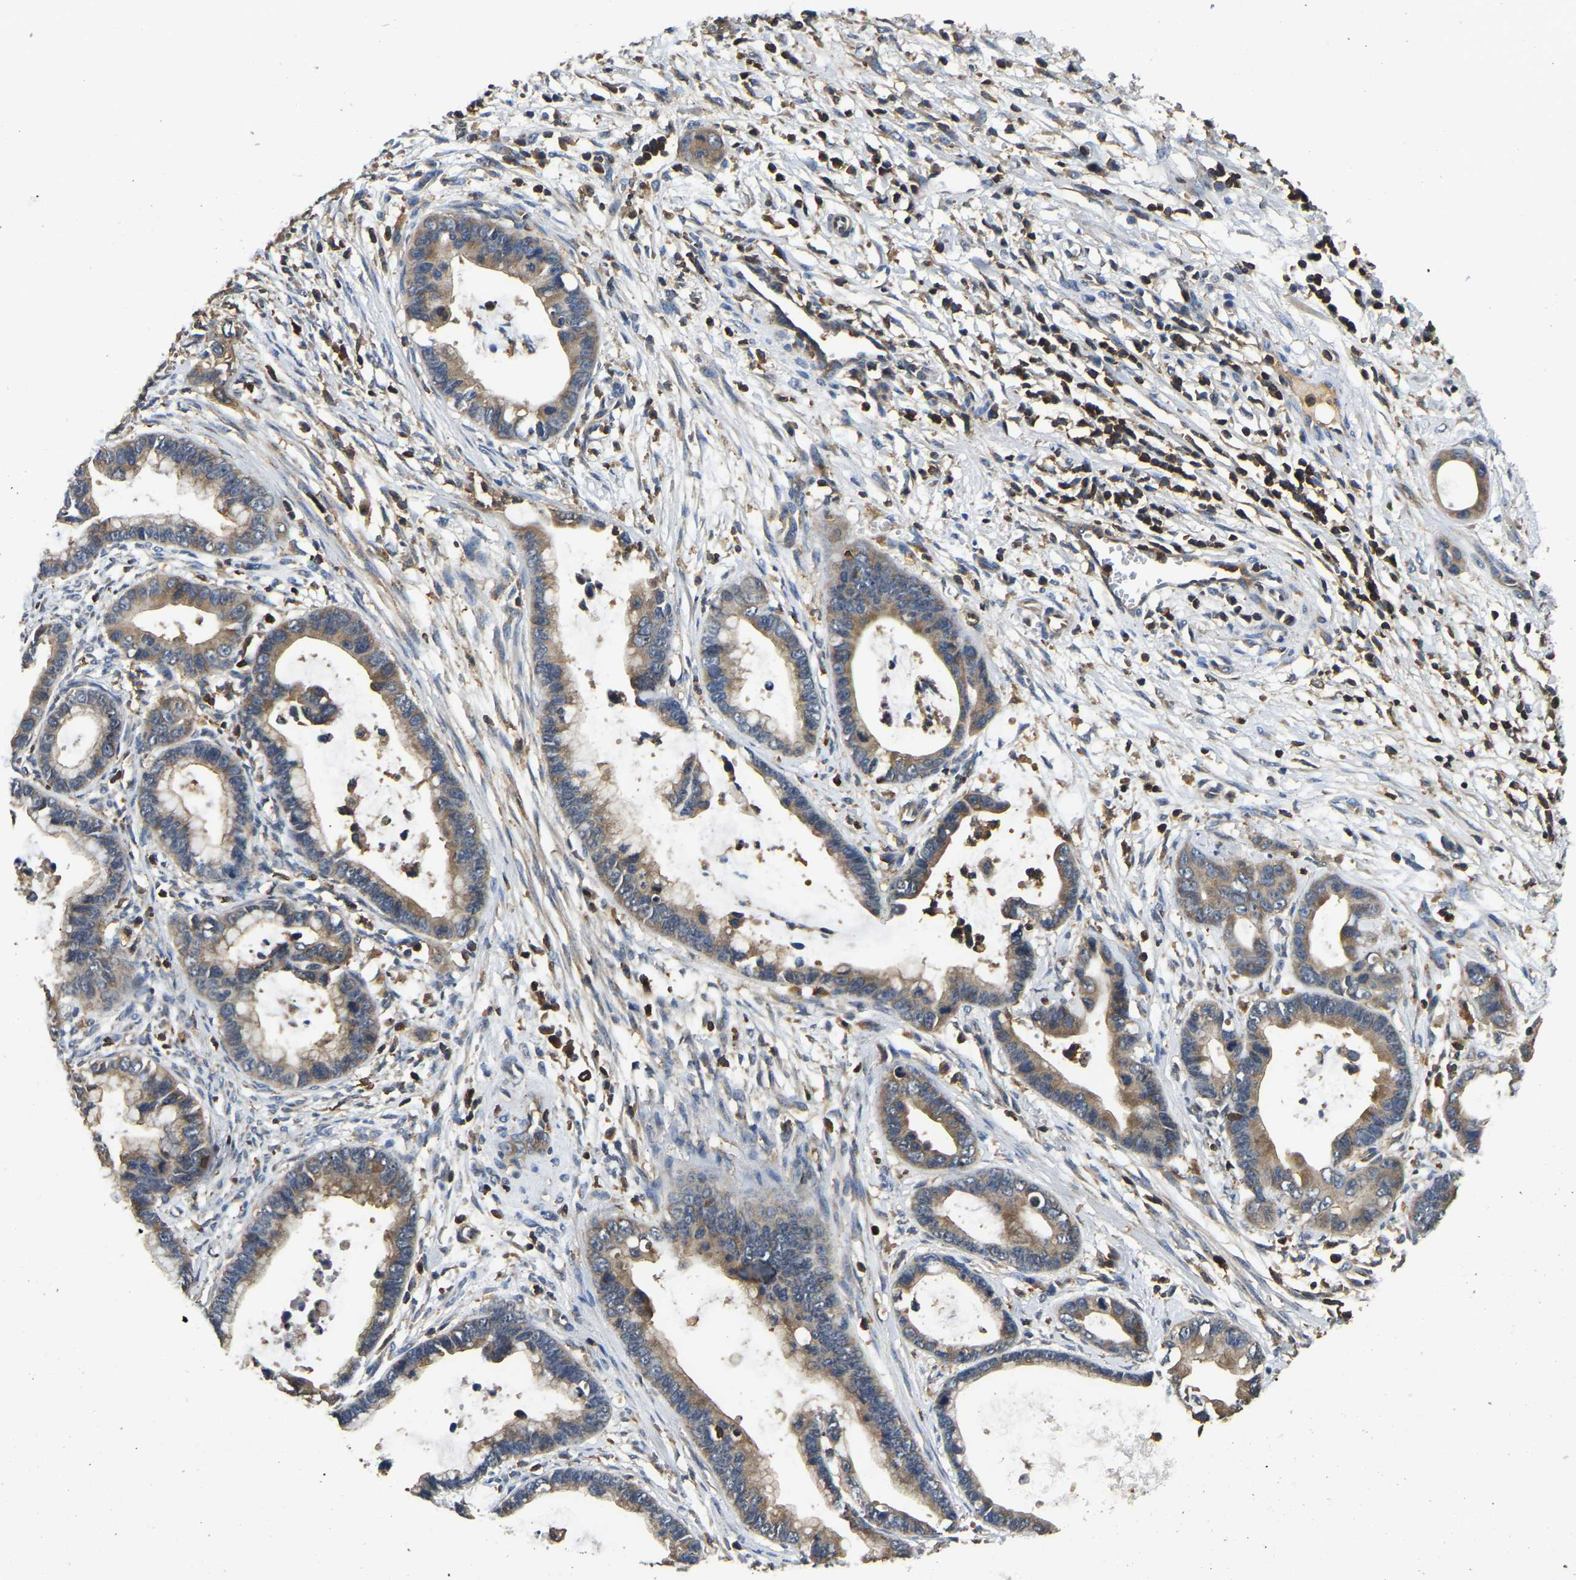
{"staining": {"intensity": "weak", "quantity": ">75%", "location": "cytoplasmic/membranous"}, "tissue": "cervical cancer", "cell_type": "Tumor cells", "image_type": "cancer", "snomed": [{"axis": "morphology", "description": "Adenocarcinoma, NOS"}, {"axis": "topography", "description": "Cervix"}], "caption": "Human cervical cancer (adenocarcinoma) stained with a brown dye displays weak cytoplasmic/membranous positive expression in about >75% of tumor cells.", "gene": "SMPD2", "patient": {"sex": "female", "age": 44}}